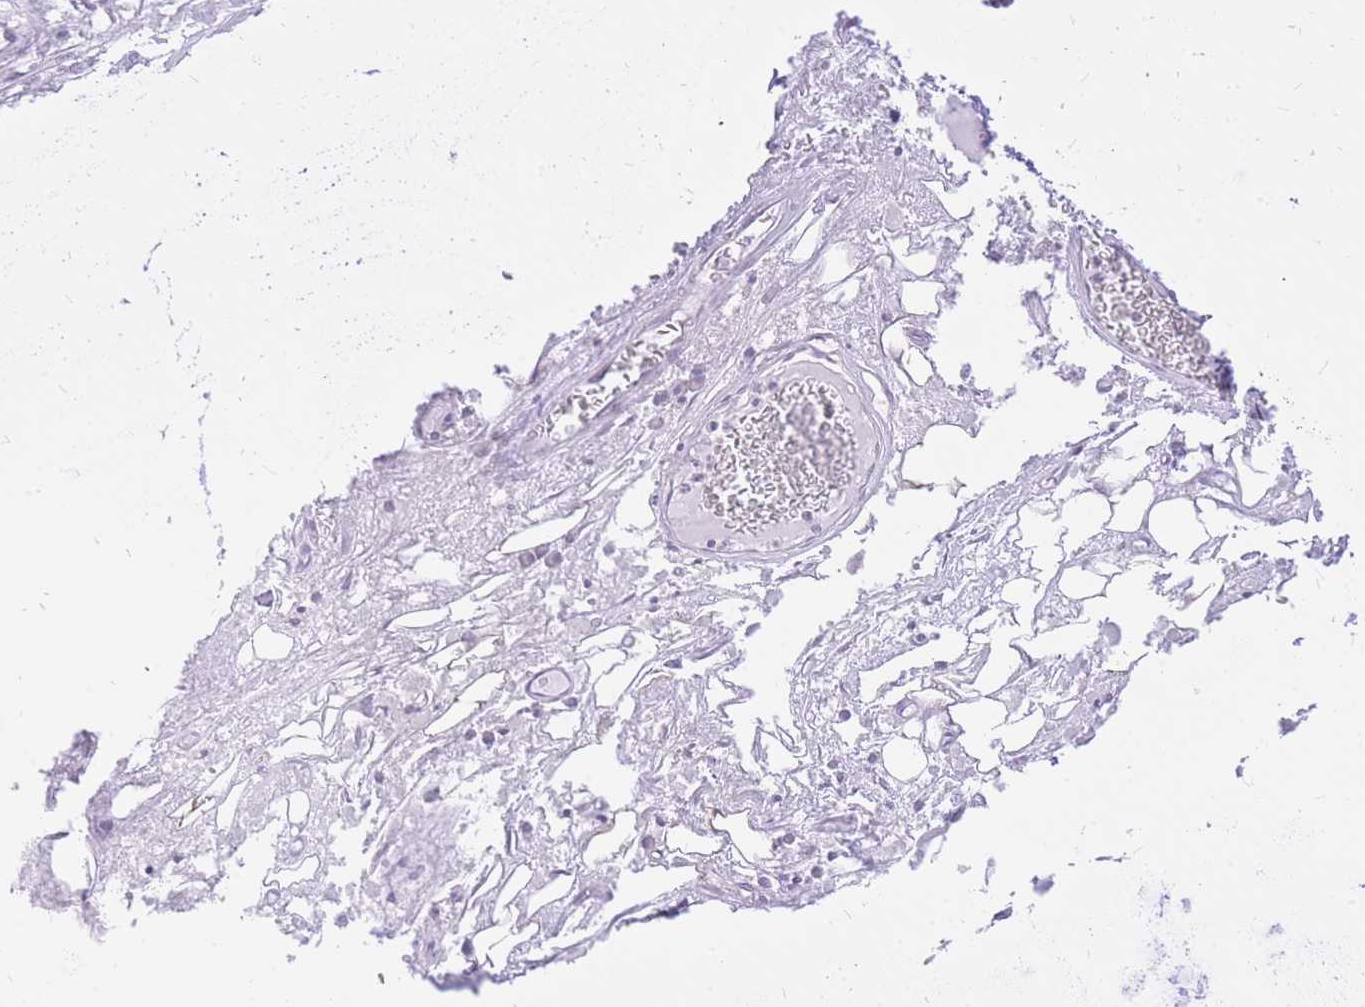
{"staining": {"intensity": "negative", "quantity": "none", "location": "none"}, "tissue": "adipose tissue", "cell_type": "Adipocytes", "image_type": "normal", "snomed": [{"axis": "morphology", "description": "Normal tissue, NOS"}, {"axis": "topography", "description": "Cartilage tissue"}], "caption": "Human adipose tissue stained for a protein using immunohistochemistry (IHC) demonstrates no expression in adipocytes.", "gene": "TOPAZ1", "patient": {"sex": "male", "age": 57}}